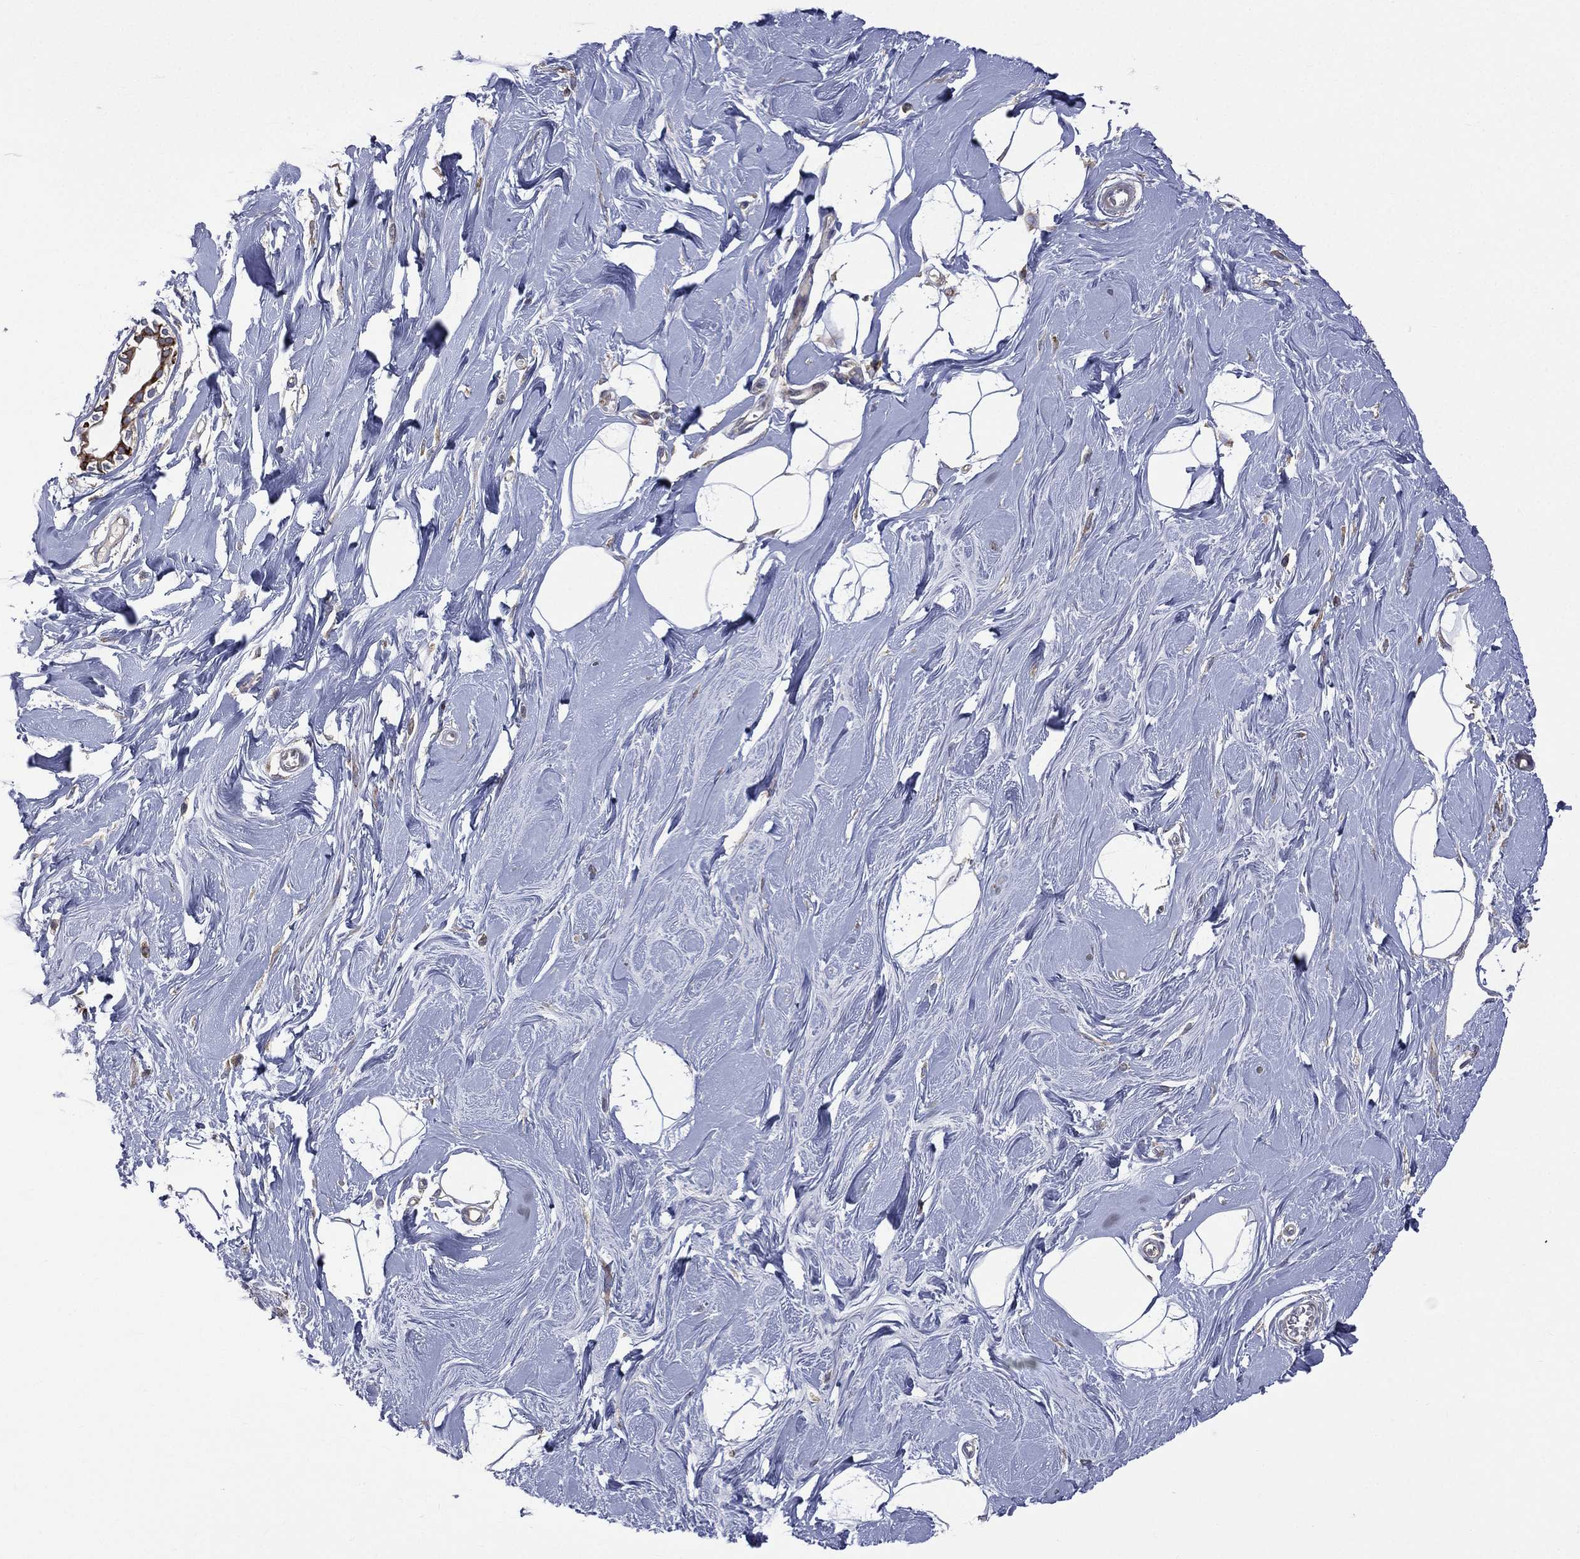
{"staining": {"intensity": "negative", "quantity": "none", "location": "none"}, "tissue": "adipose tissue", "cell_type": "Adipocytes", "image_type": "normal", "snomed": [{"axis": "morphology", "description": "Normal tissue, NOS"}, {"axis": "topography", "description": "Breast"}], "caption": "DAB immunohistochemical staining of normal human adipose tissue reveals no significant staining in adipocytes.", "gene": "C20orf96", "patient": {"sex": "female", "age": 49}}